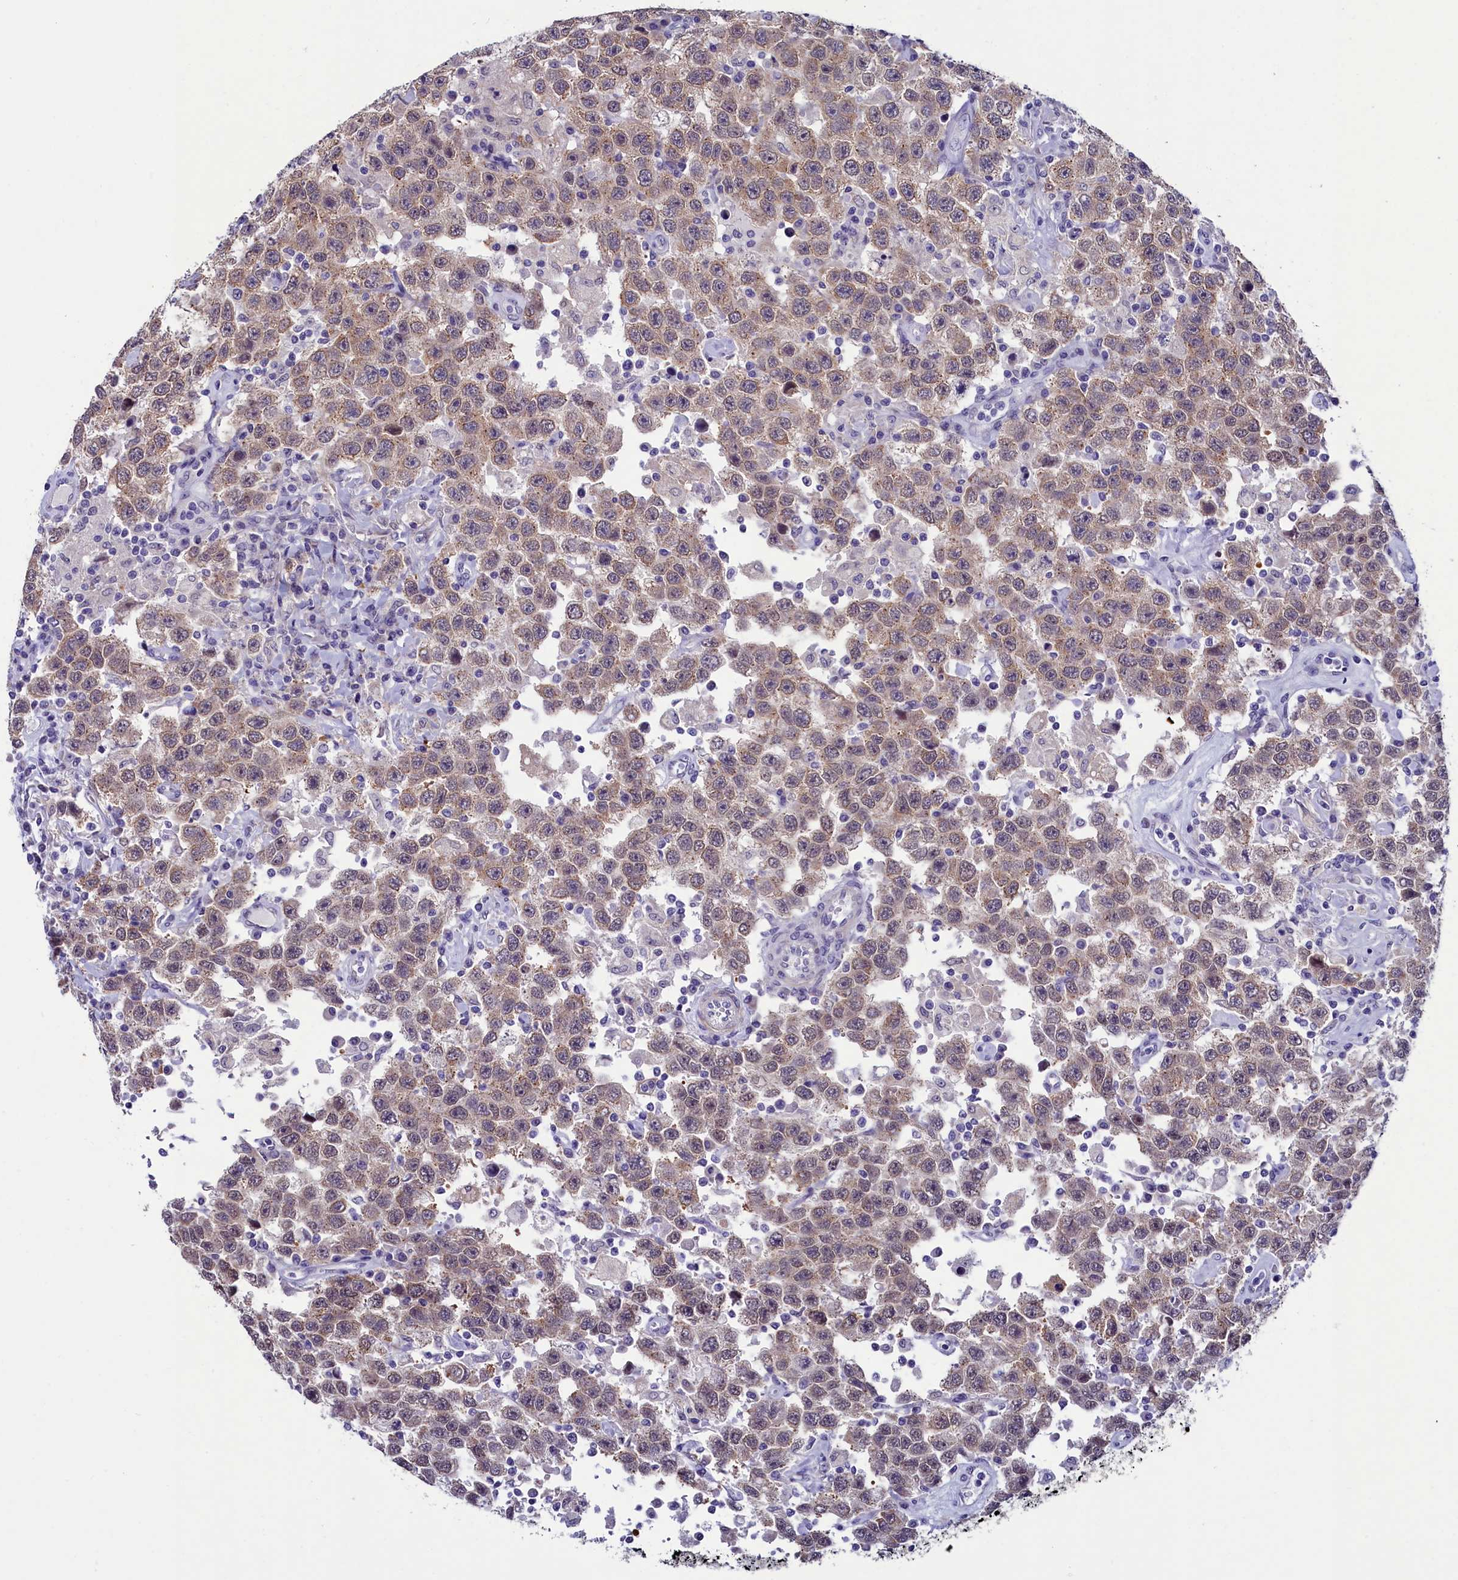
{"staining": {"intensity": "moderate", "quantity": ">75%", "location": "cytoplasmic/membranous"}, "tissue": "testis cancer", "cell_type": "Tumor cells", "image_type": "cancer", "snomed": [{"axis": "morphology", "description": "Seminoma, NOS"}, {"axis": "topography", "description": "Testis"}], "caption": "A brown stain labels moderate cytoplasmic/membranous staining of a protein in testis cancer (seminoma) tumor cells. The staining was performed using DAB to visualize the protein expression in brown, while the nuclei were stained in blue with hematoxylin (Magnification: 20x).", "gene": "SCD5", "patient": {"sex": "male", "age": 41}}